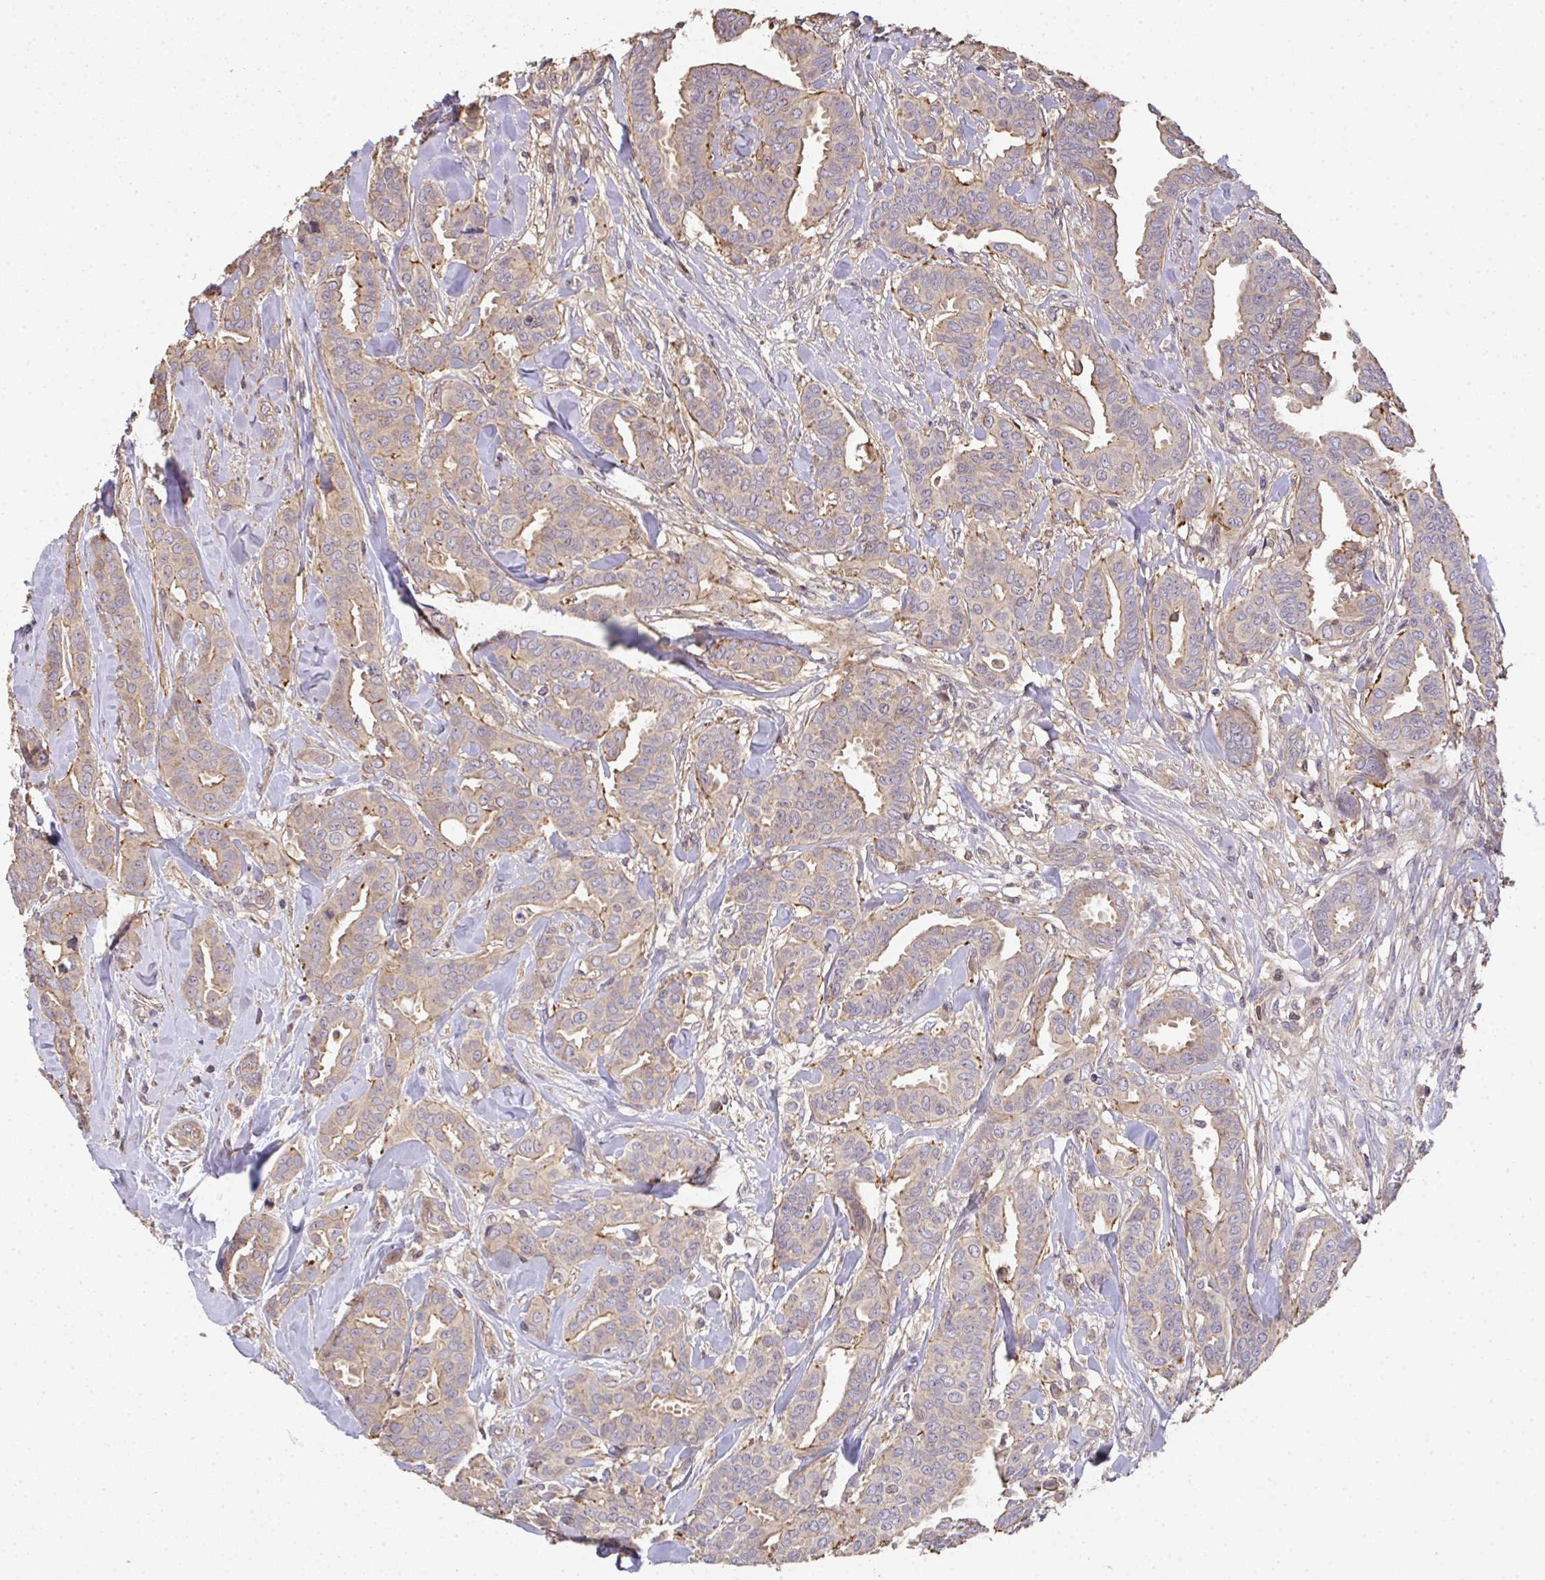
{"staining": {"intensity": "moderate", "quantity": ">75%", "location": "cytoplasmic/membranous"}, "tissue": "breast cancer", "cell_type": "Tumor cells", "image_type": "cancer", "snomed": [{"axis": "morphology", "description": "Duct carcinoma"}, {"axis": "topography", "description": "Breast"}], "caption": "The immunohistochemical stain highlights moderate cytoplasmic/membranous positivity in tumor cells of intraductal carcinoma (breast) tissue.", "gene": "TNMD", "patient": {"sex": "female", "age": 45}}